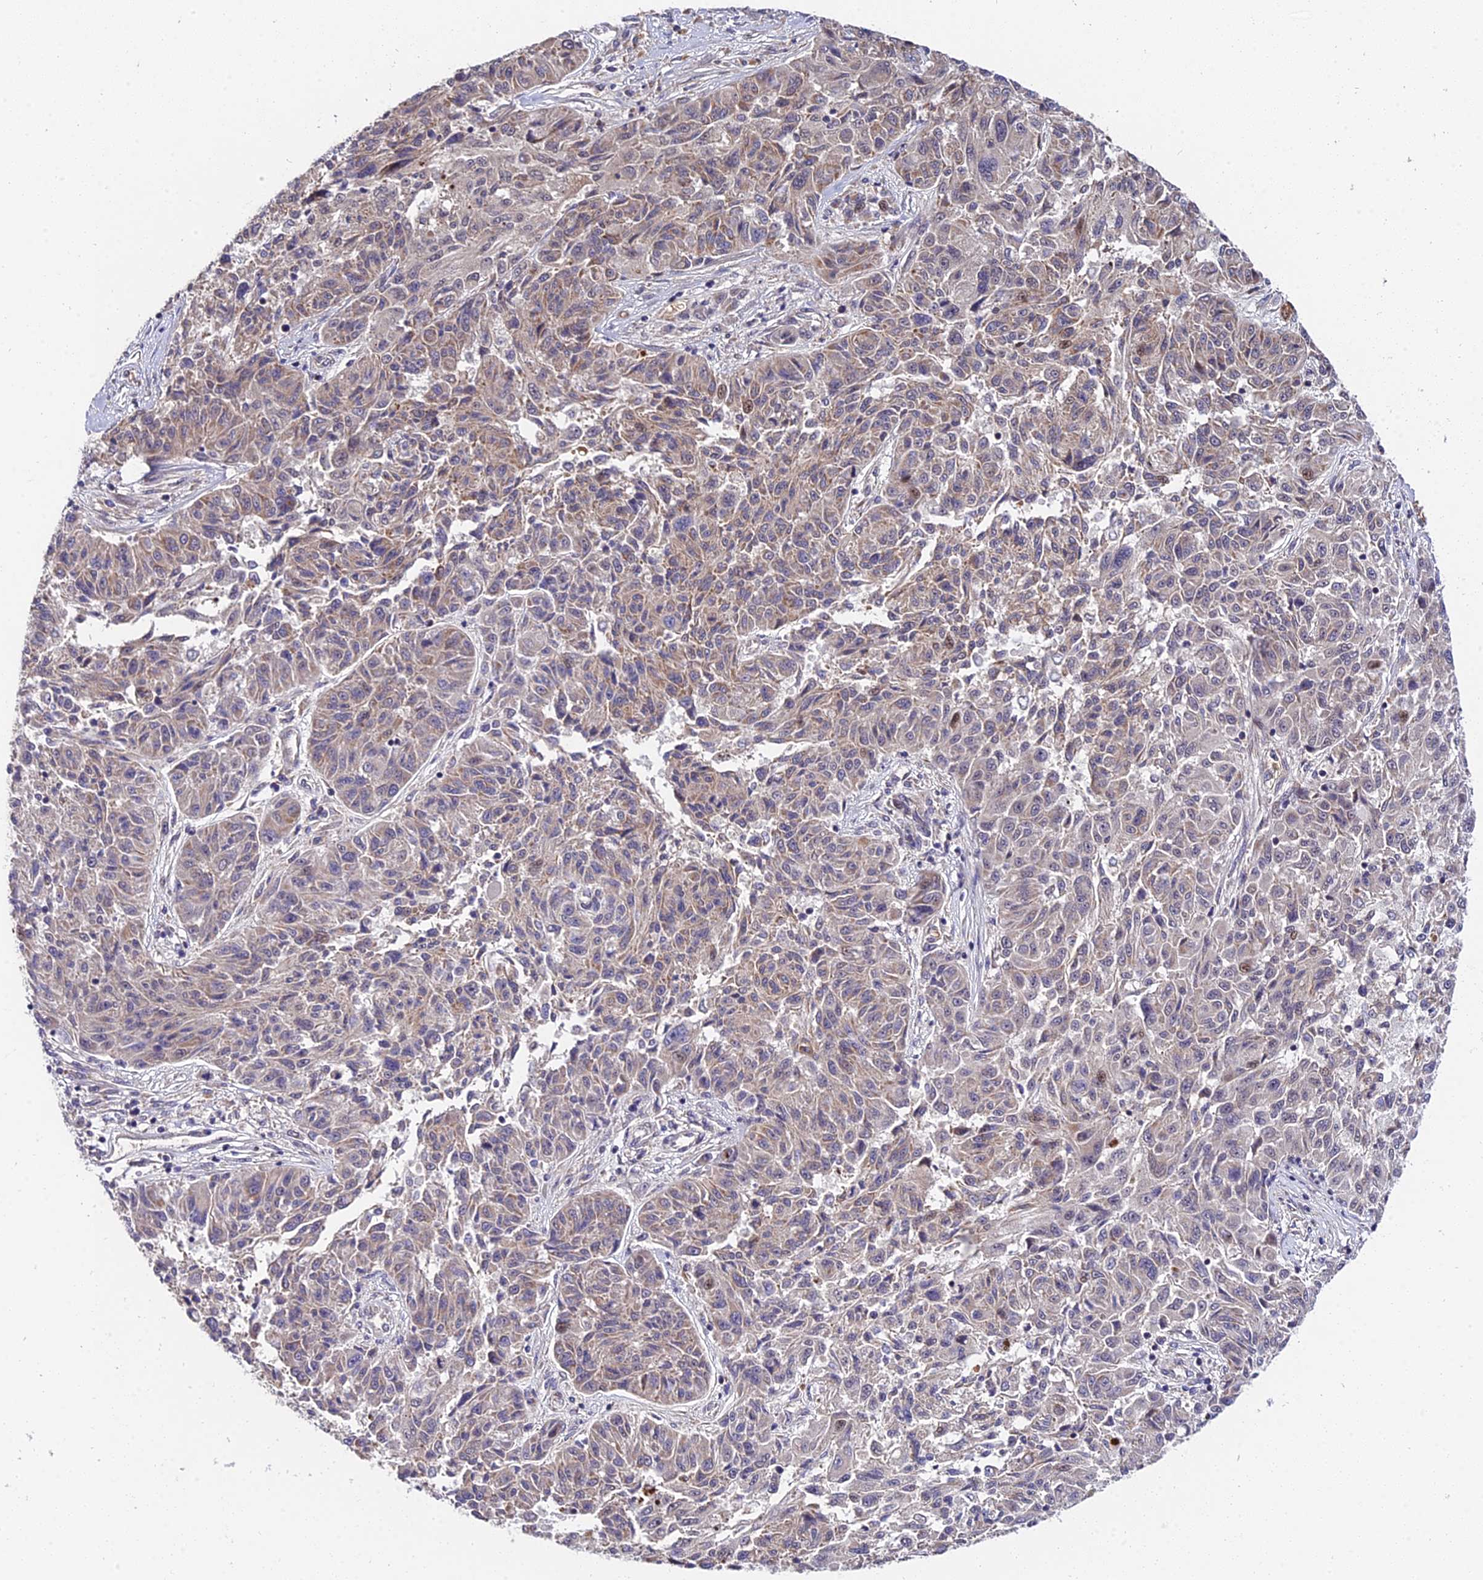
{"staining": {"intensity": "weak", "quantity": "<25%", "location": "cytoplasmic/membranous"}, "tissue": "melanoma", "cell_type": "Tumor cells", "image_type": "cancer", "snomed": [{"axis": "morphology", "description": "Malignant melanoma, NOS"}, {"axis": "topography", "description": "Skin"}], "caption": "Histopathology image shows no significant protein staining in tumor cells of malignant melanoma.", "gene": "TRMT1", "patient": {"sex": "male", "age": 53}}